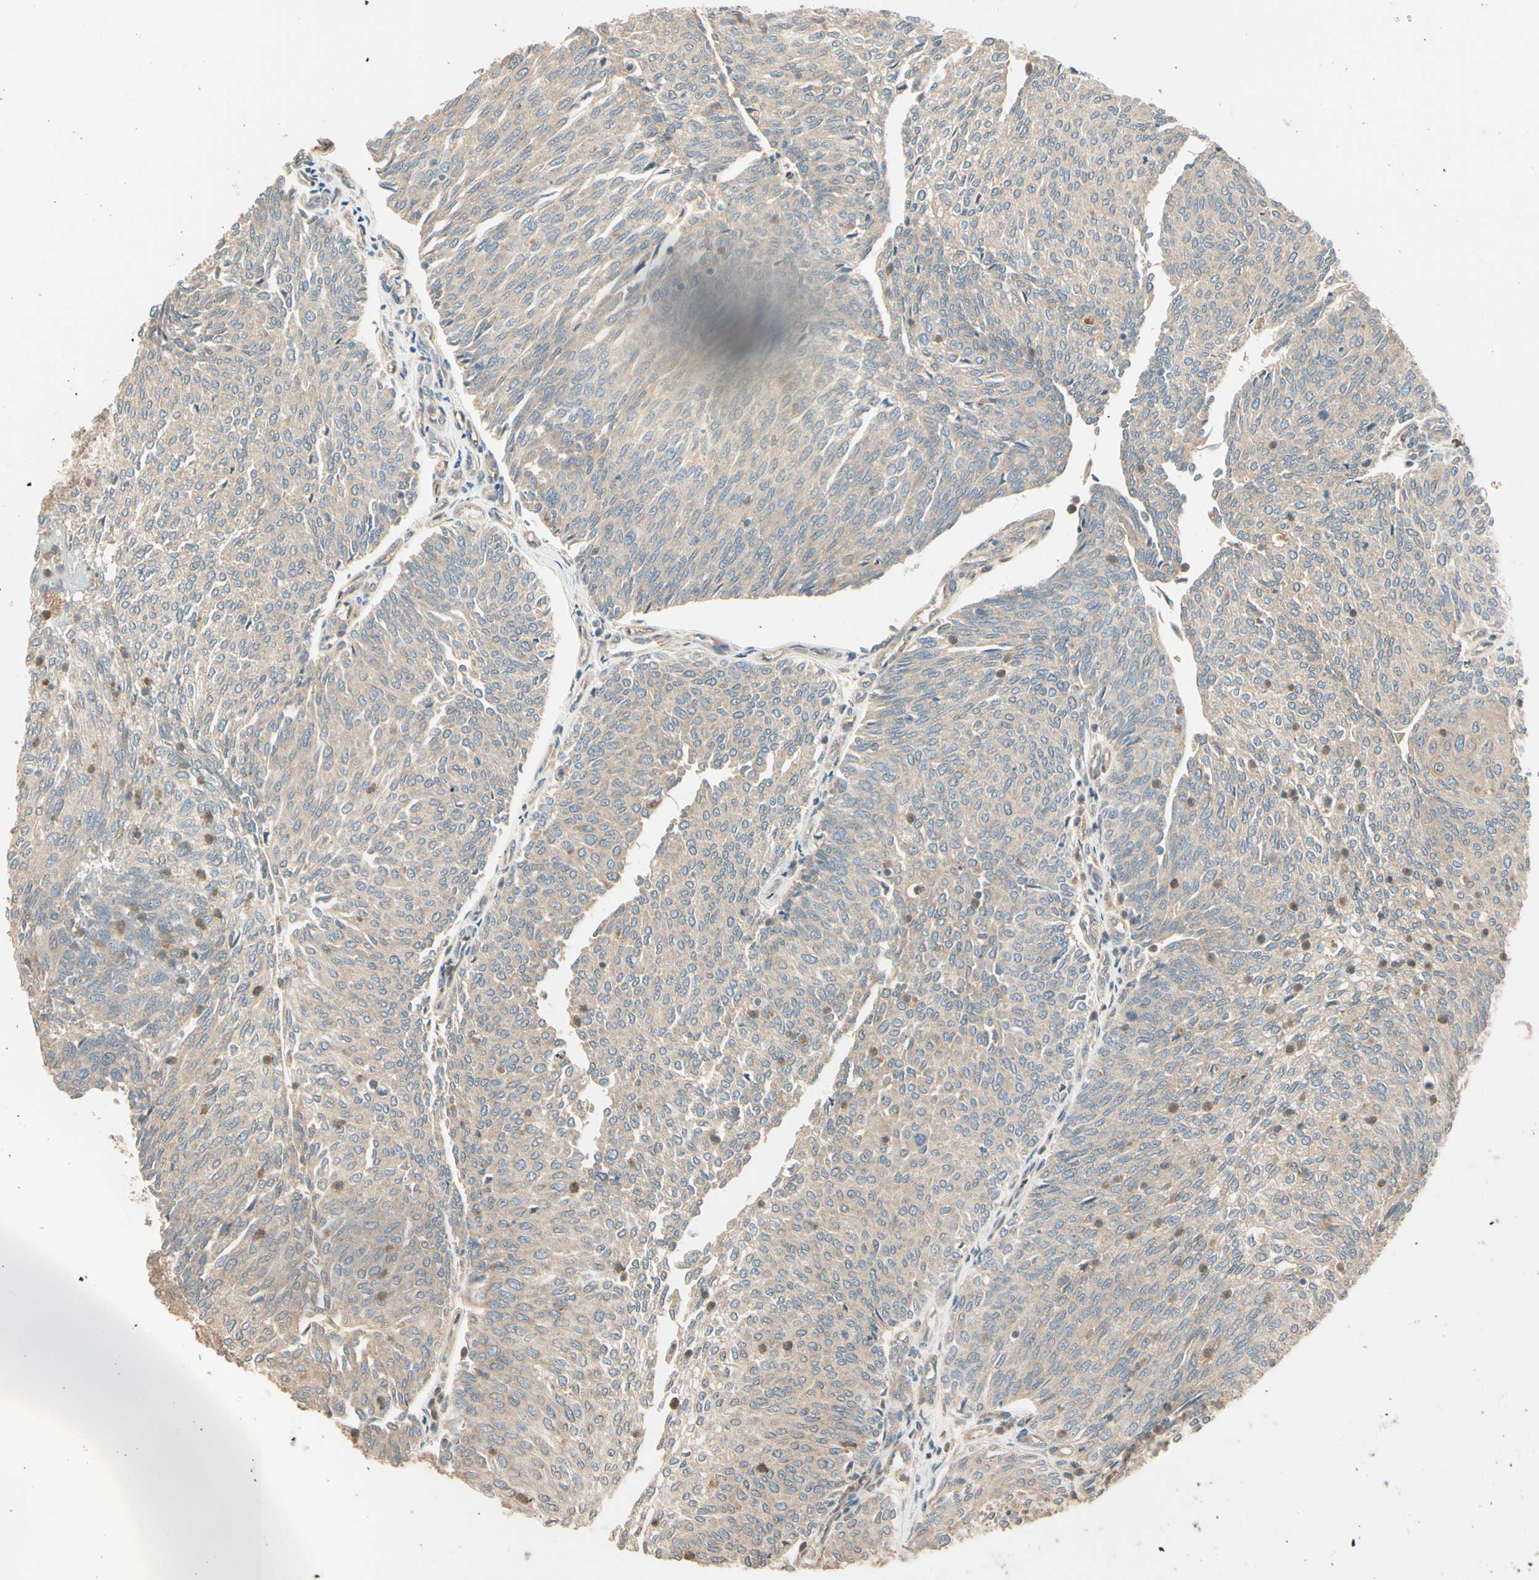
{"staining": {"intensity": "weak", "quantity": ">75%", "location": "cytoplasmic/membranous"}, "tissue": "urothelial cancer", "cell_type": "Tumor cells", "image_type": "cancer", "snomed": [{"axis": "morphology", "description": "Urothelial carcinoma, Low grade"}, {"axis": "topography", "description": "Urinary bladder"}], "caption": "Human urothelial cancer stained with a brown dye shows weak cytoplasmic/membranous positive positivity in about >75% of tumor cells.", "gene": "TNFRSF21", "patient": {"sex": "female", "age": 79}}